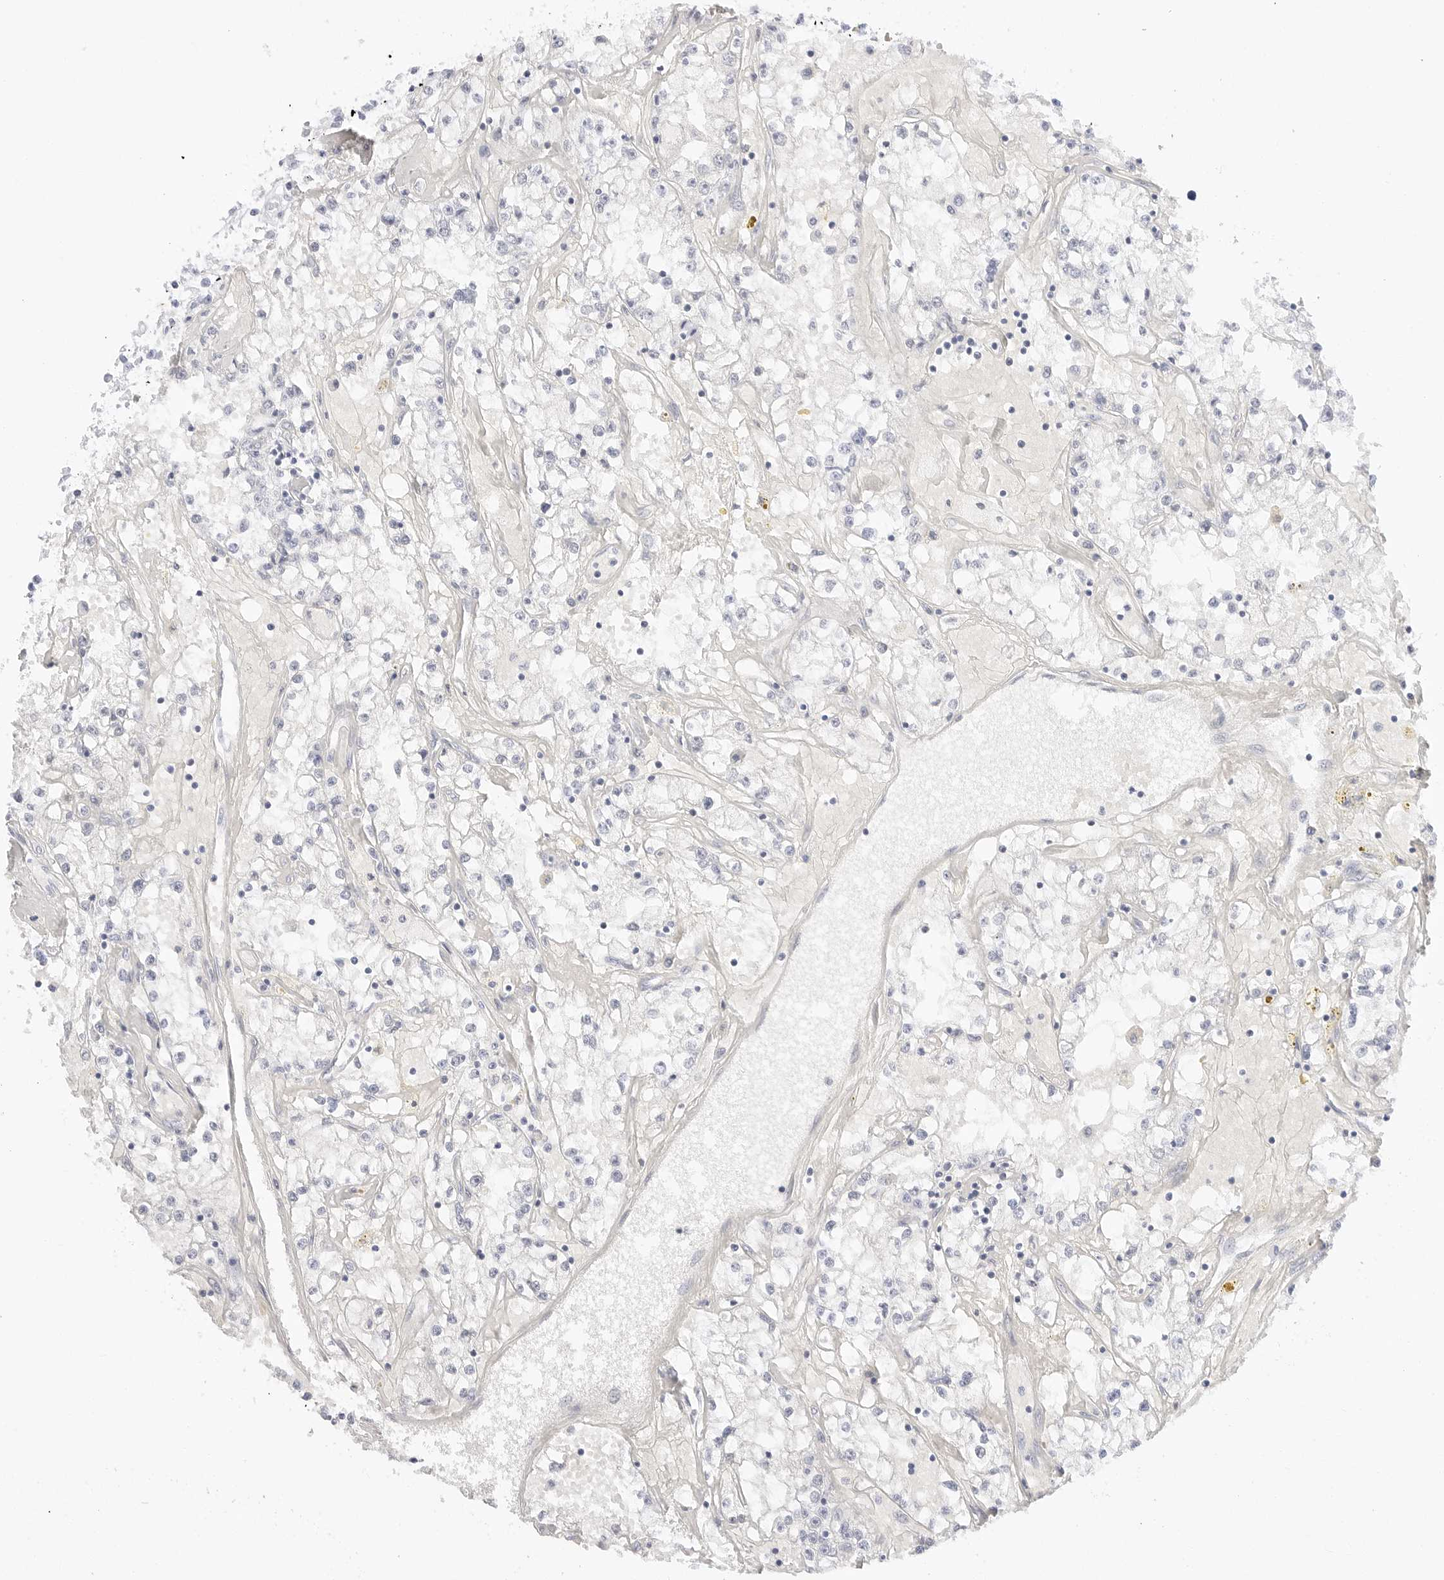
{"staining": {"intensity": "negative", "quantity": "none", "location": "none"}, "tissue": "renal cancer", "cell_type": "Tumor cells", "image_type": "cancer", "snomed": [{"axis": "morphology", "description": "Adenocarcinoma, NOS"}, {"axis": "topography", "description": "Kidney"}], "caption": "This image is of adenocarcinoma (renal) stained with immunohistochemistry to label a protein in brown with the nuclei are counter-stained blue. There is no expression in tumor cells.", "gene": "TFF2", "patient": {"sex": "male", "age": 56}}